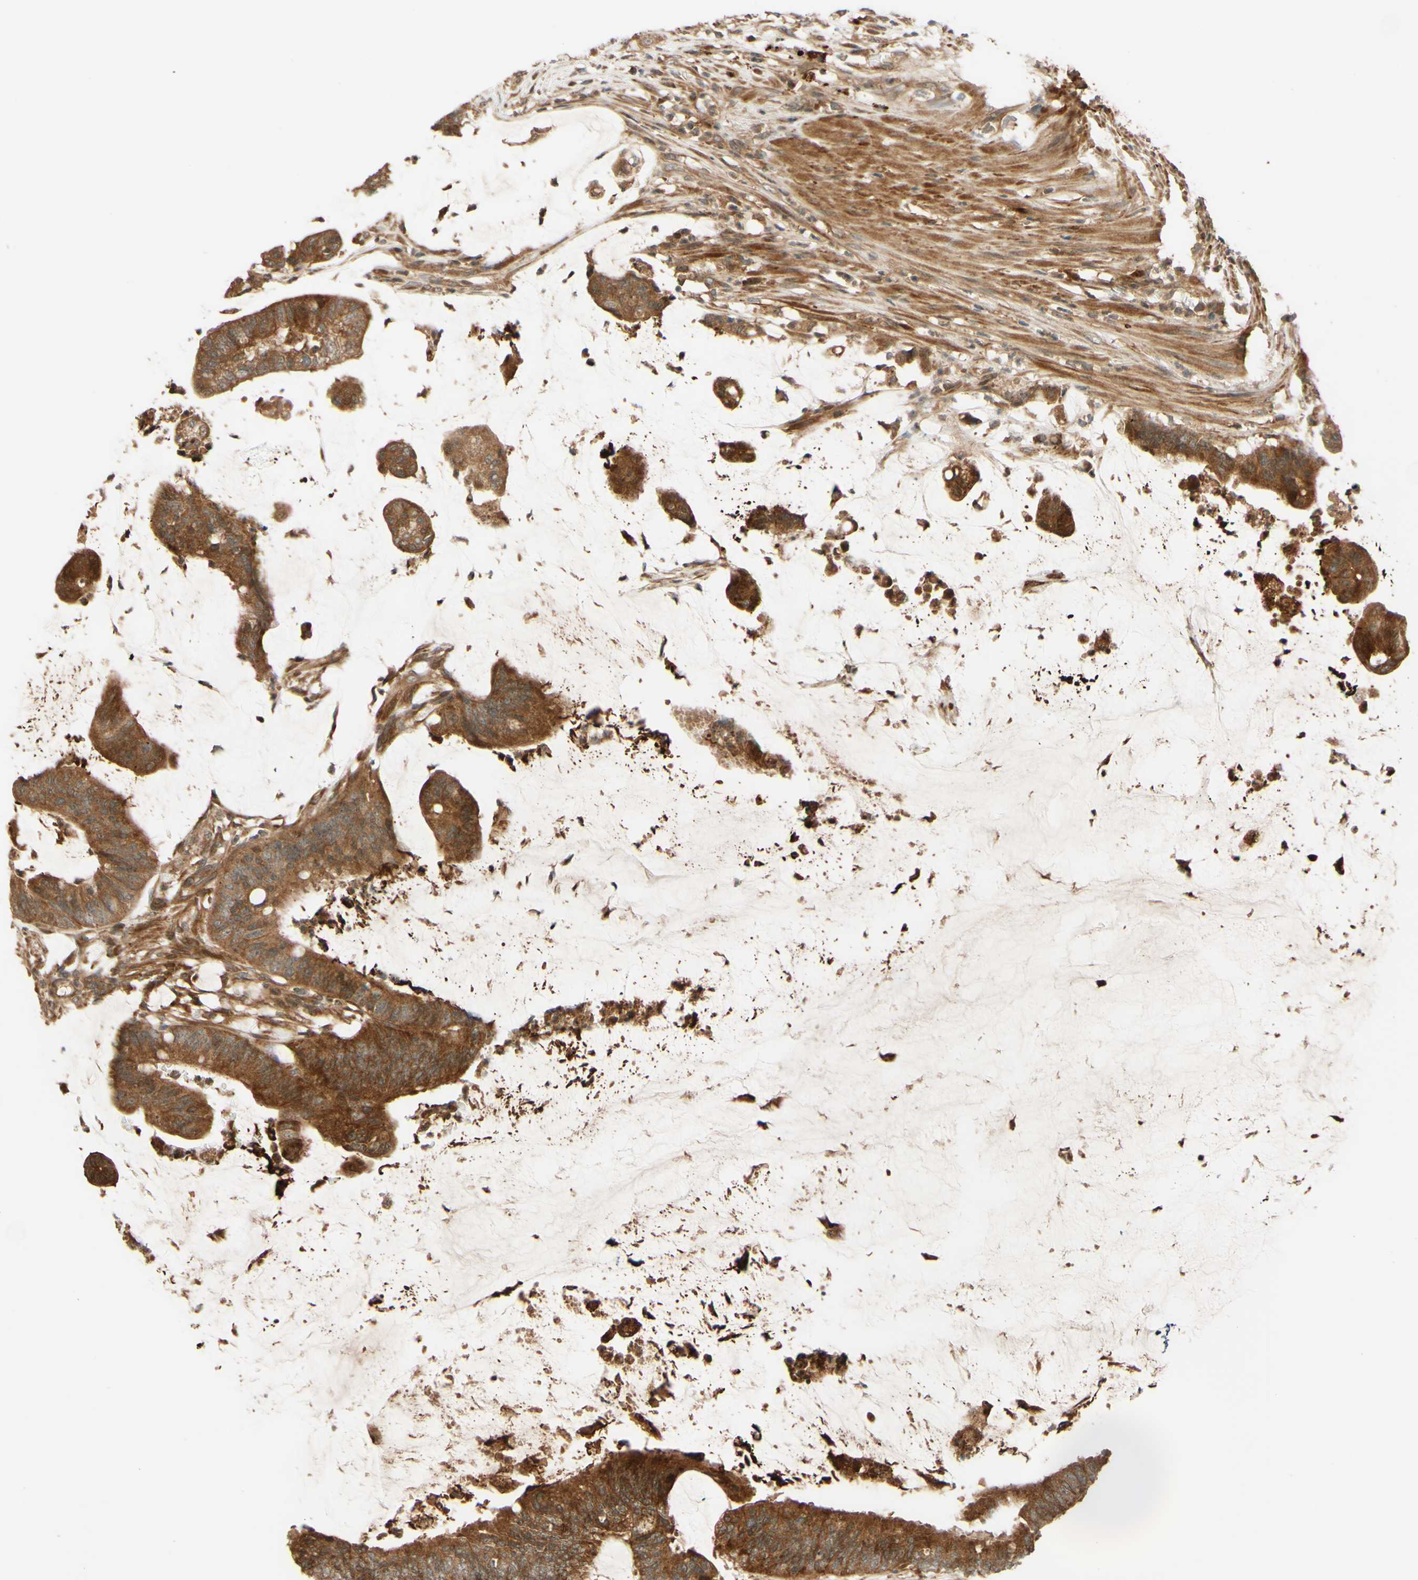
{"staining": {"intensity": "moderate", "quantity": ">75%", "location": "cytoplasmic/membranous"}, "tissue": "colorectal cancer", "cell_type": "Tumor cells", "image_type": "cancer", "snomed": [{"axis": "morphology", "description": "Adenocarcinoma, NOS"}, {"axis": "topography", "description": "Rectum"}], "caption": "High-power microscopy captured an IHC micrograph of colorectal adenocarcinoma, revealing moderate cytoplasmic/membranous expression in approximately >75% of tumor cells.", "gene": "RNF19A", "patient": {"sex": "female", "age": 66}}